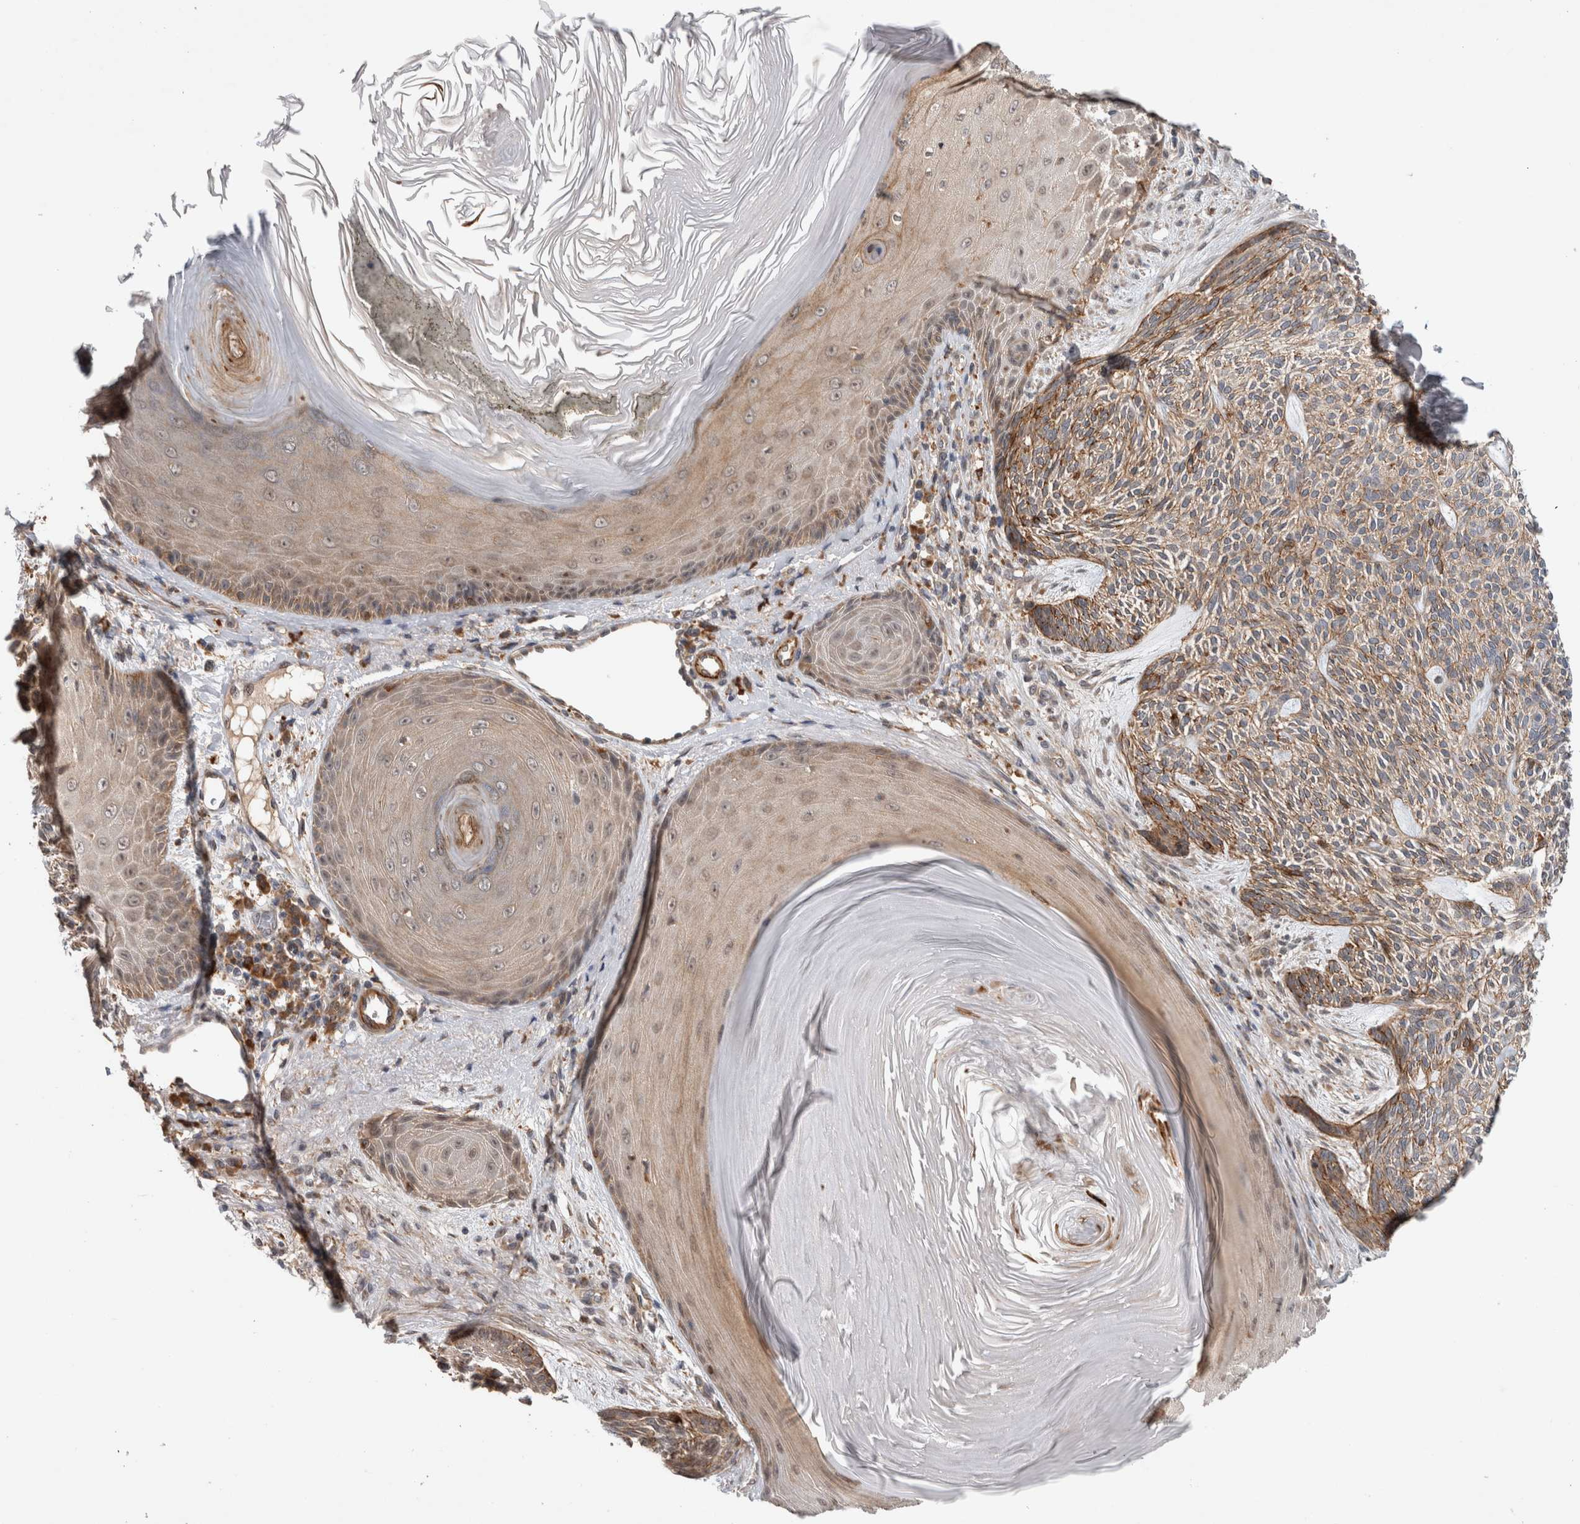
{"staining": {"intensity": "moderate", "quantity": "25%-75%", "location": "cytoplasmic/membranous"}, "tissue": "skin cancer", "cell_type": "Tumor cells", "image_type": "cancer", "snomed": [{"axis": "morphology", "description": "Basal cell carcinoma"}, {"axis": "topography", "description": "Skin"}], "caption": "Protein staining demonstrates moderate cytoplasmic/membranous positivity in approximately 25%-75% of tumor cells in skin cancer.", "gene": "ADGRL3", "patient": {"sex": "male", "age": 55}}